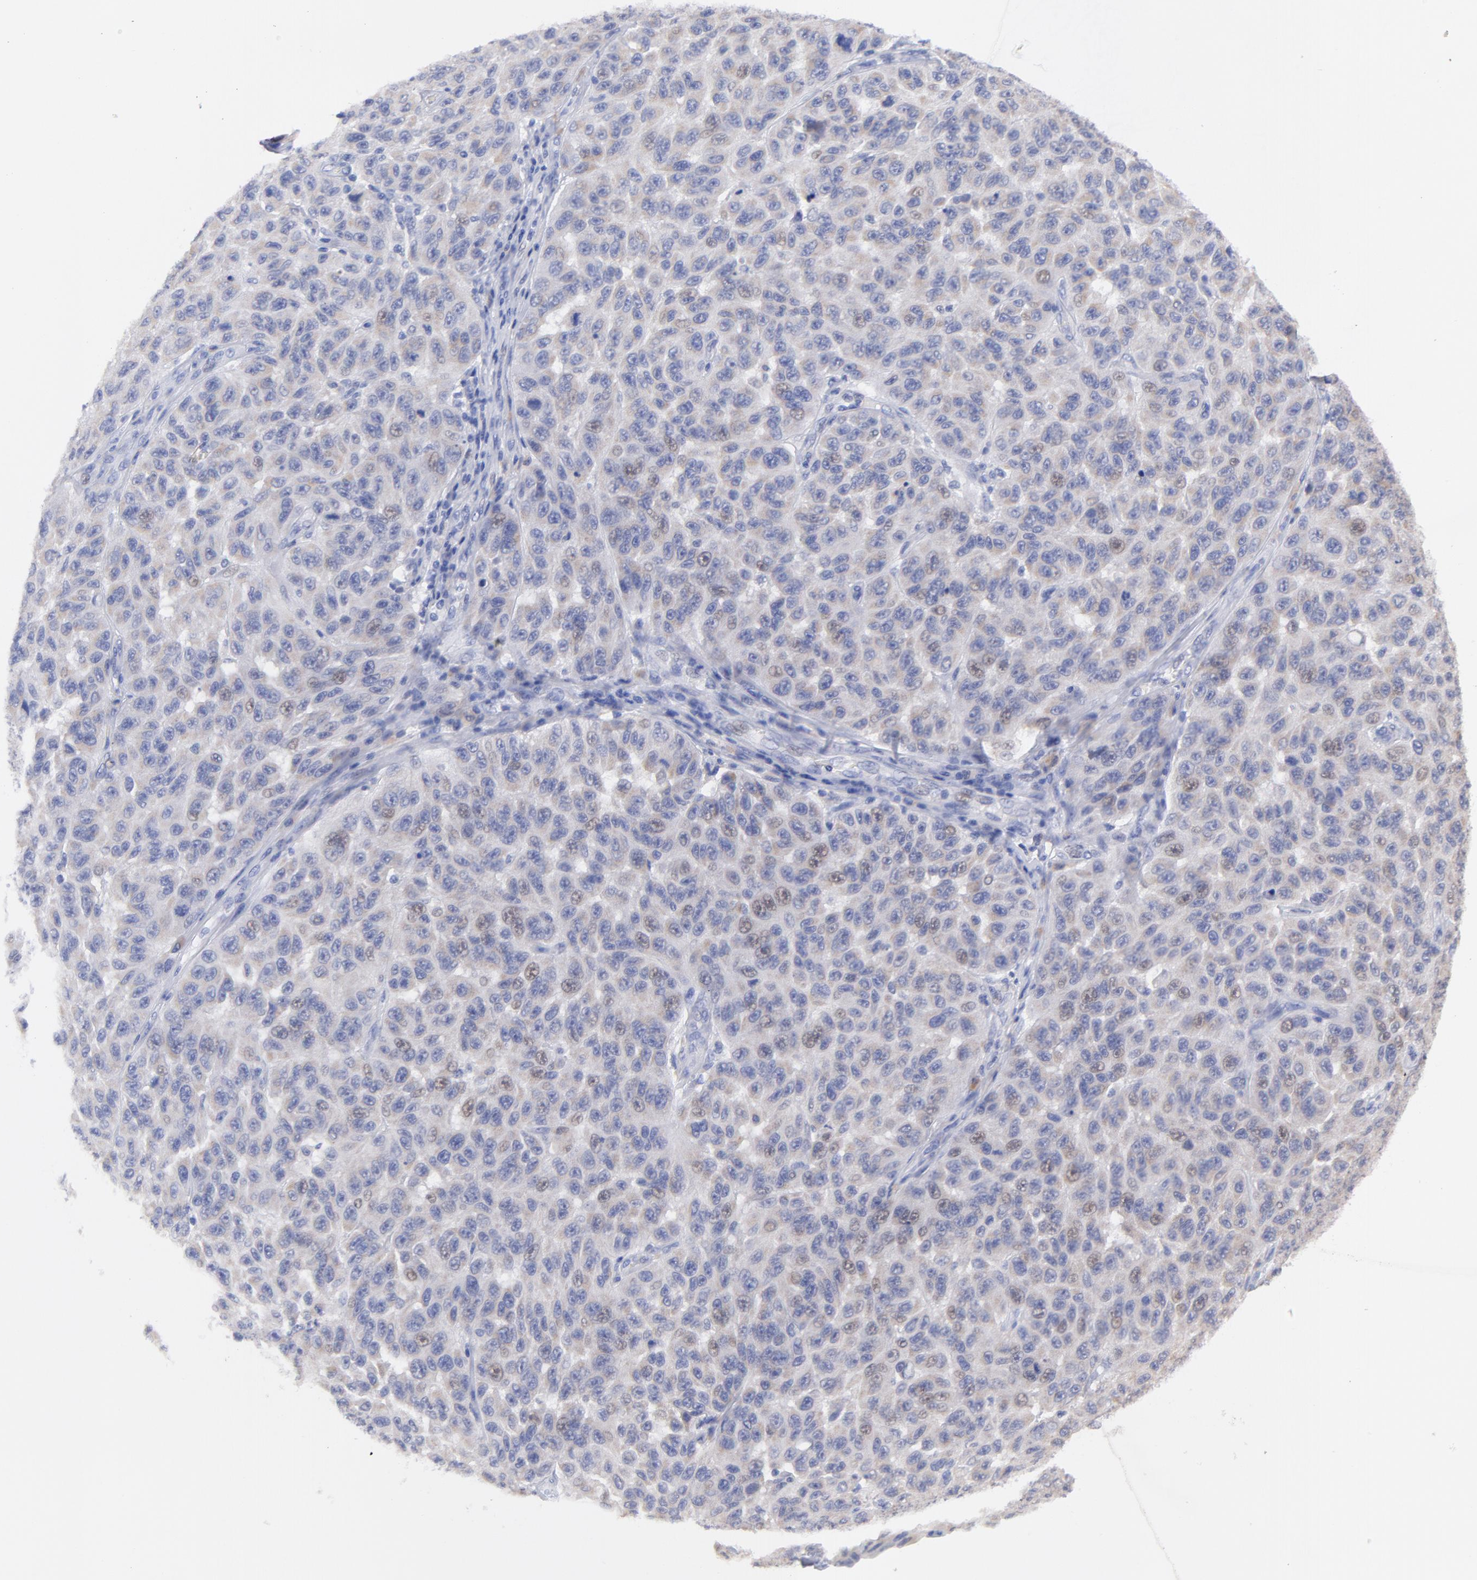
{"staining": {"intensity": "weak", "quantity": "25%-75%", "location": "nuclear"}, "tissue": "melanoma", "cell_type": "Tumor cells", "image_type": "cancer", "snomed": [{"axis": "morphology", "description": "Malignant melanoma, NOS"}, {"axis": "topography", "description": "Skin"}], "caption": "The micrograph shows staining of malignant melanoma, revealing weak nuclear protein staining (brown color) within tumor cells. Immunohistochemistry stains the protein in brown and the nuclei are stained blue.", "gene": "CFAP57", "patient": {"sex": "male", "age": 30}}